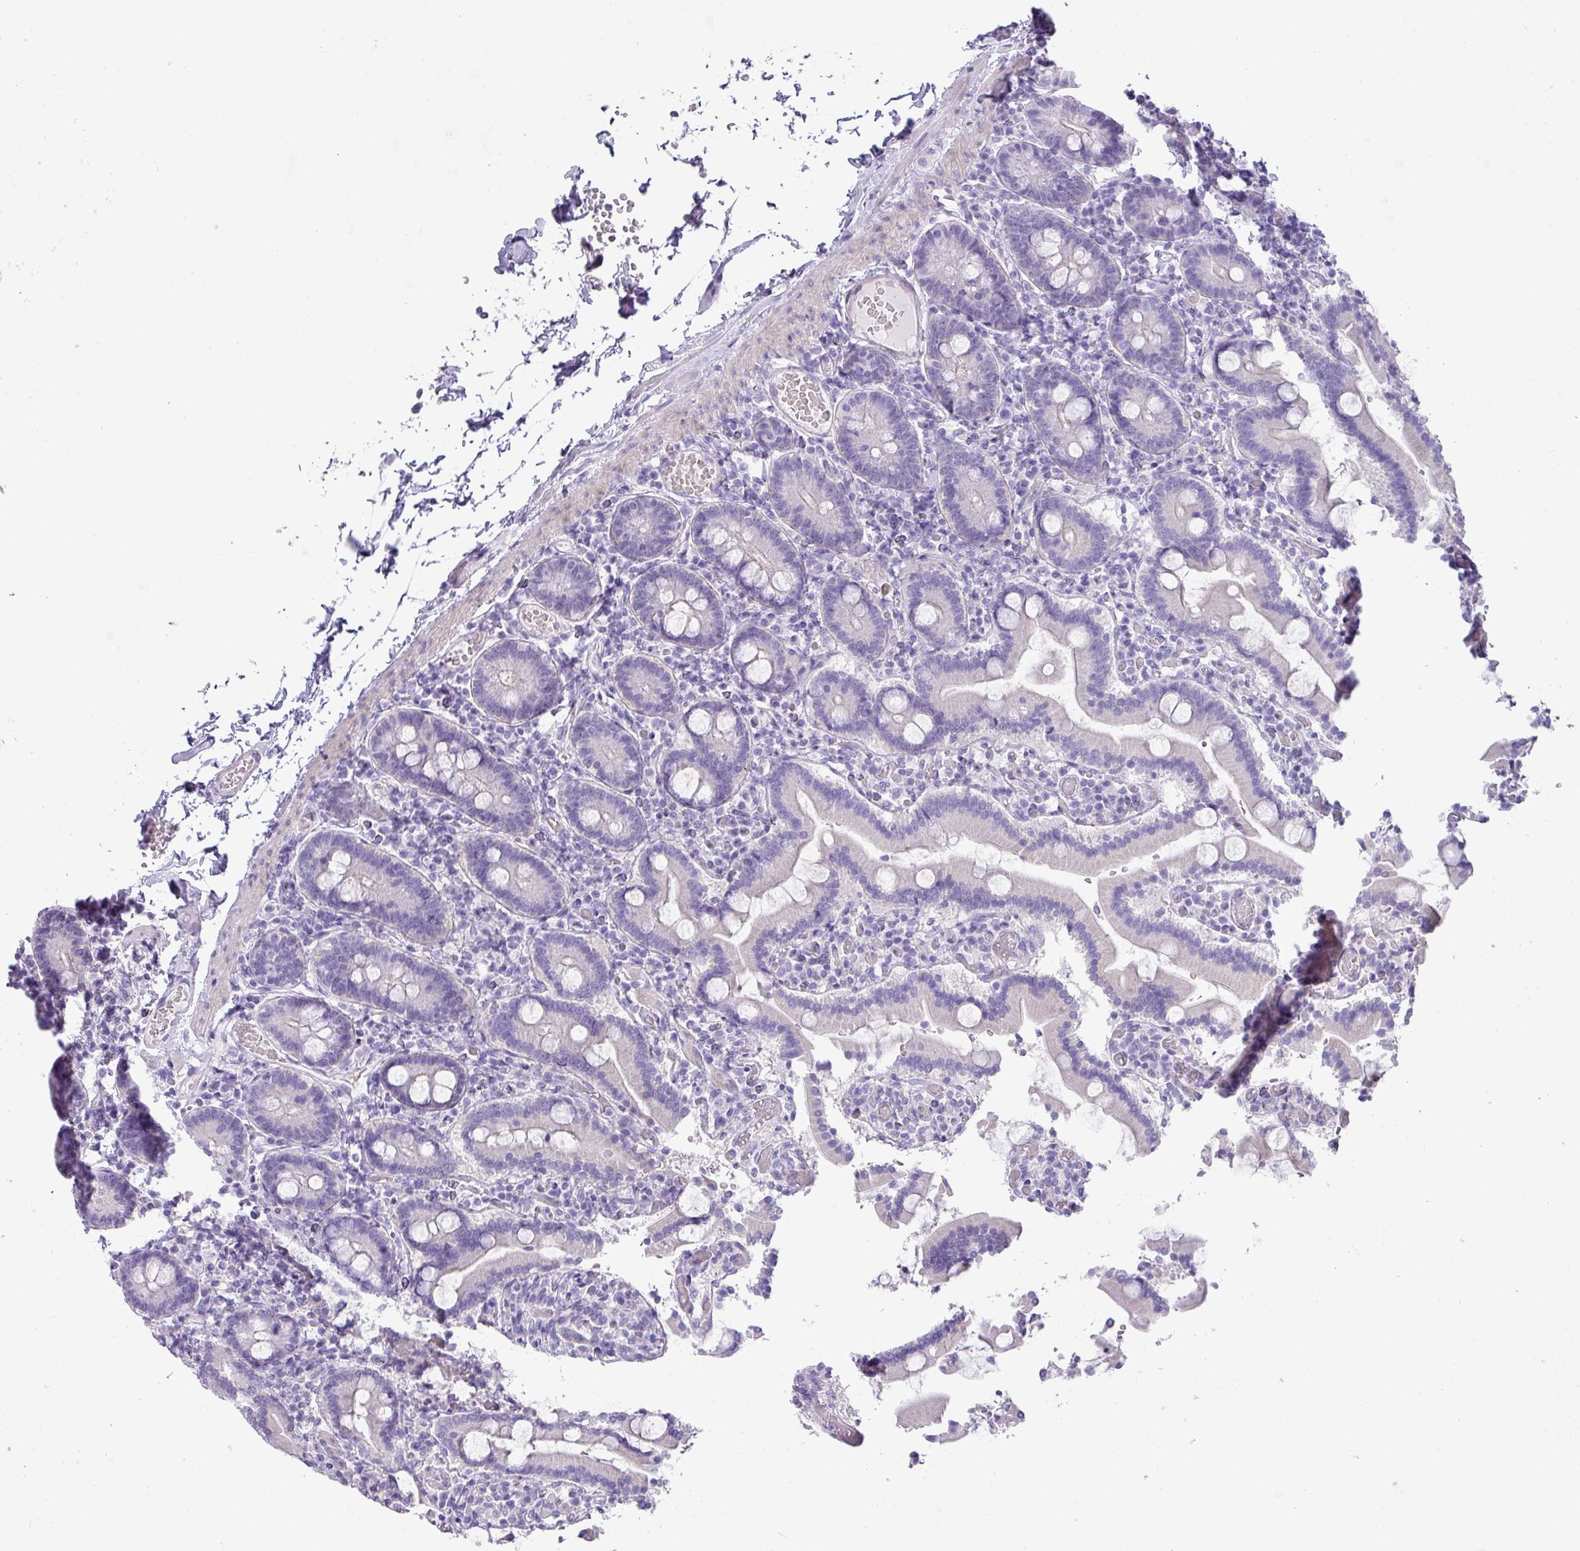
{"staining": {"intensity": "weak", "quantity": "25%-75%", "location": "cytoplasmic/membranous"}, "tissue": "duodenum", "cell_type": "Glandular cells", "image_type": "normal", "snomed": [{"axis": "morphology", "description": "Normal tissue, NOS"}, {"axis": "topography", "description": "Duodenum"}], "caption": "A low amount of weak cytoplasmic/membranous staining is present in about 25%-75% of glandular cells in unremarkable duodenum. (DAB IHC, brown staining for protein, blue staining for nuclei).", "gene": "GLI4", "patient": {"sex": "male", "age": 55}}